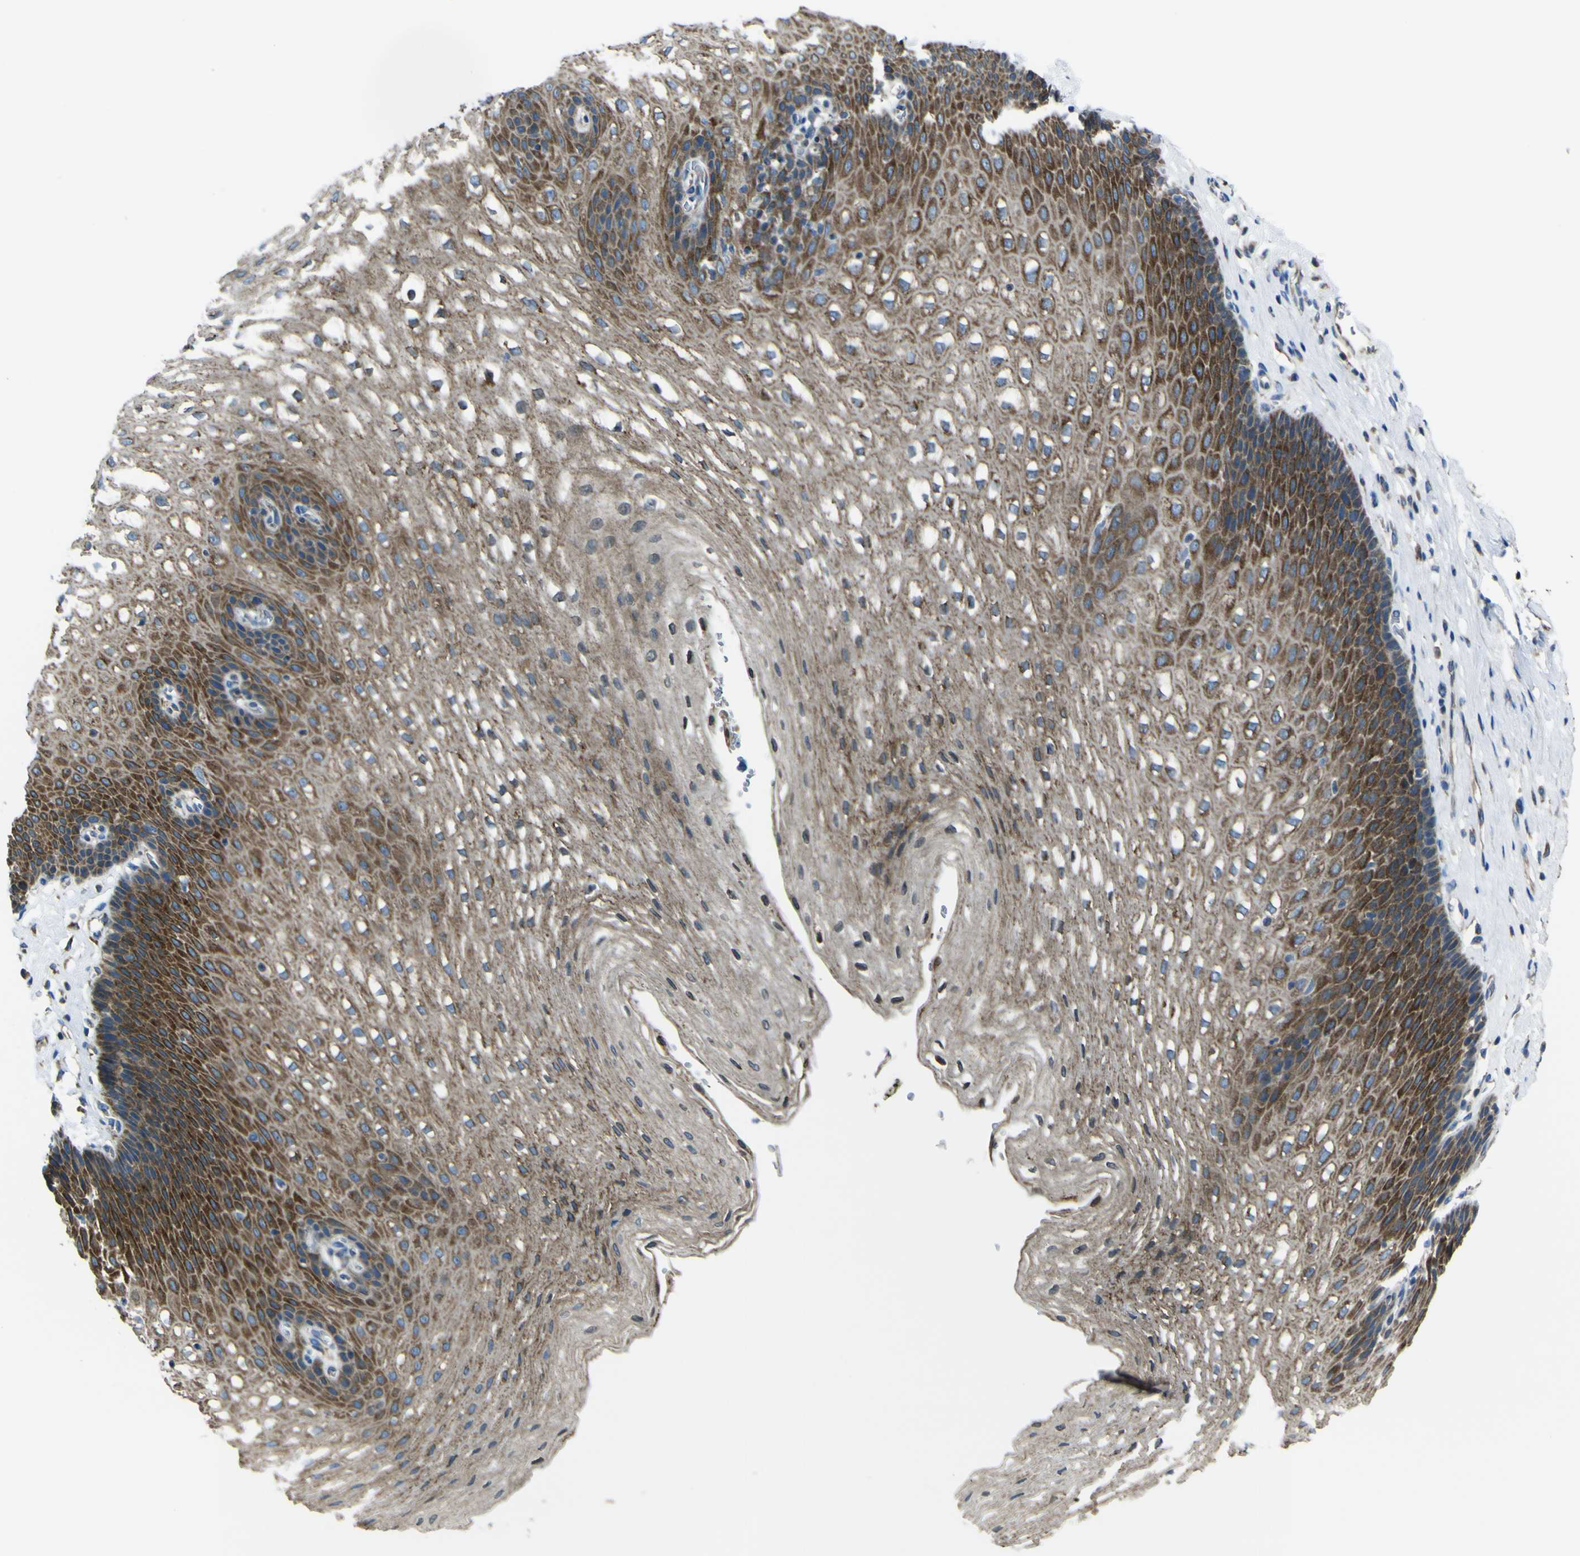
{"staining": {"intensity": "strong", "quantity": "25%-75%", "location": "cytoplasmic/membranous"}, "tissue": "esophagus", "cell_type": "Squamous epithelial cells", "image_type": "normal", "snomed": [{"axis": "morphology", "description": "Normal tissue, NOS"}, {"axis": "topography", "description": "Esophagus"}], "caption": "Immunohistochemical staining of normal esophagus shows strong cytoplasmic/membranous protein staining in about 25%-75% of squamous epithelial cells. The staining was performed using DAB, with brown indicating positive protein expression. Nuclei are stained blue with hematoxylin.", "gene": "STIM1", "patient": {"sex": "male", "age": 48}}